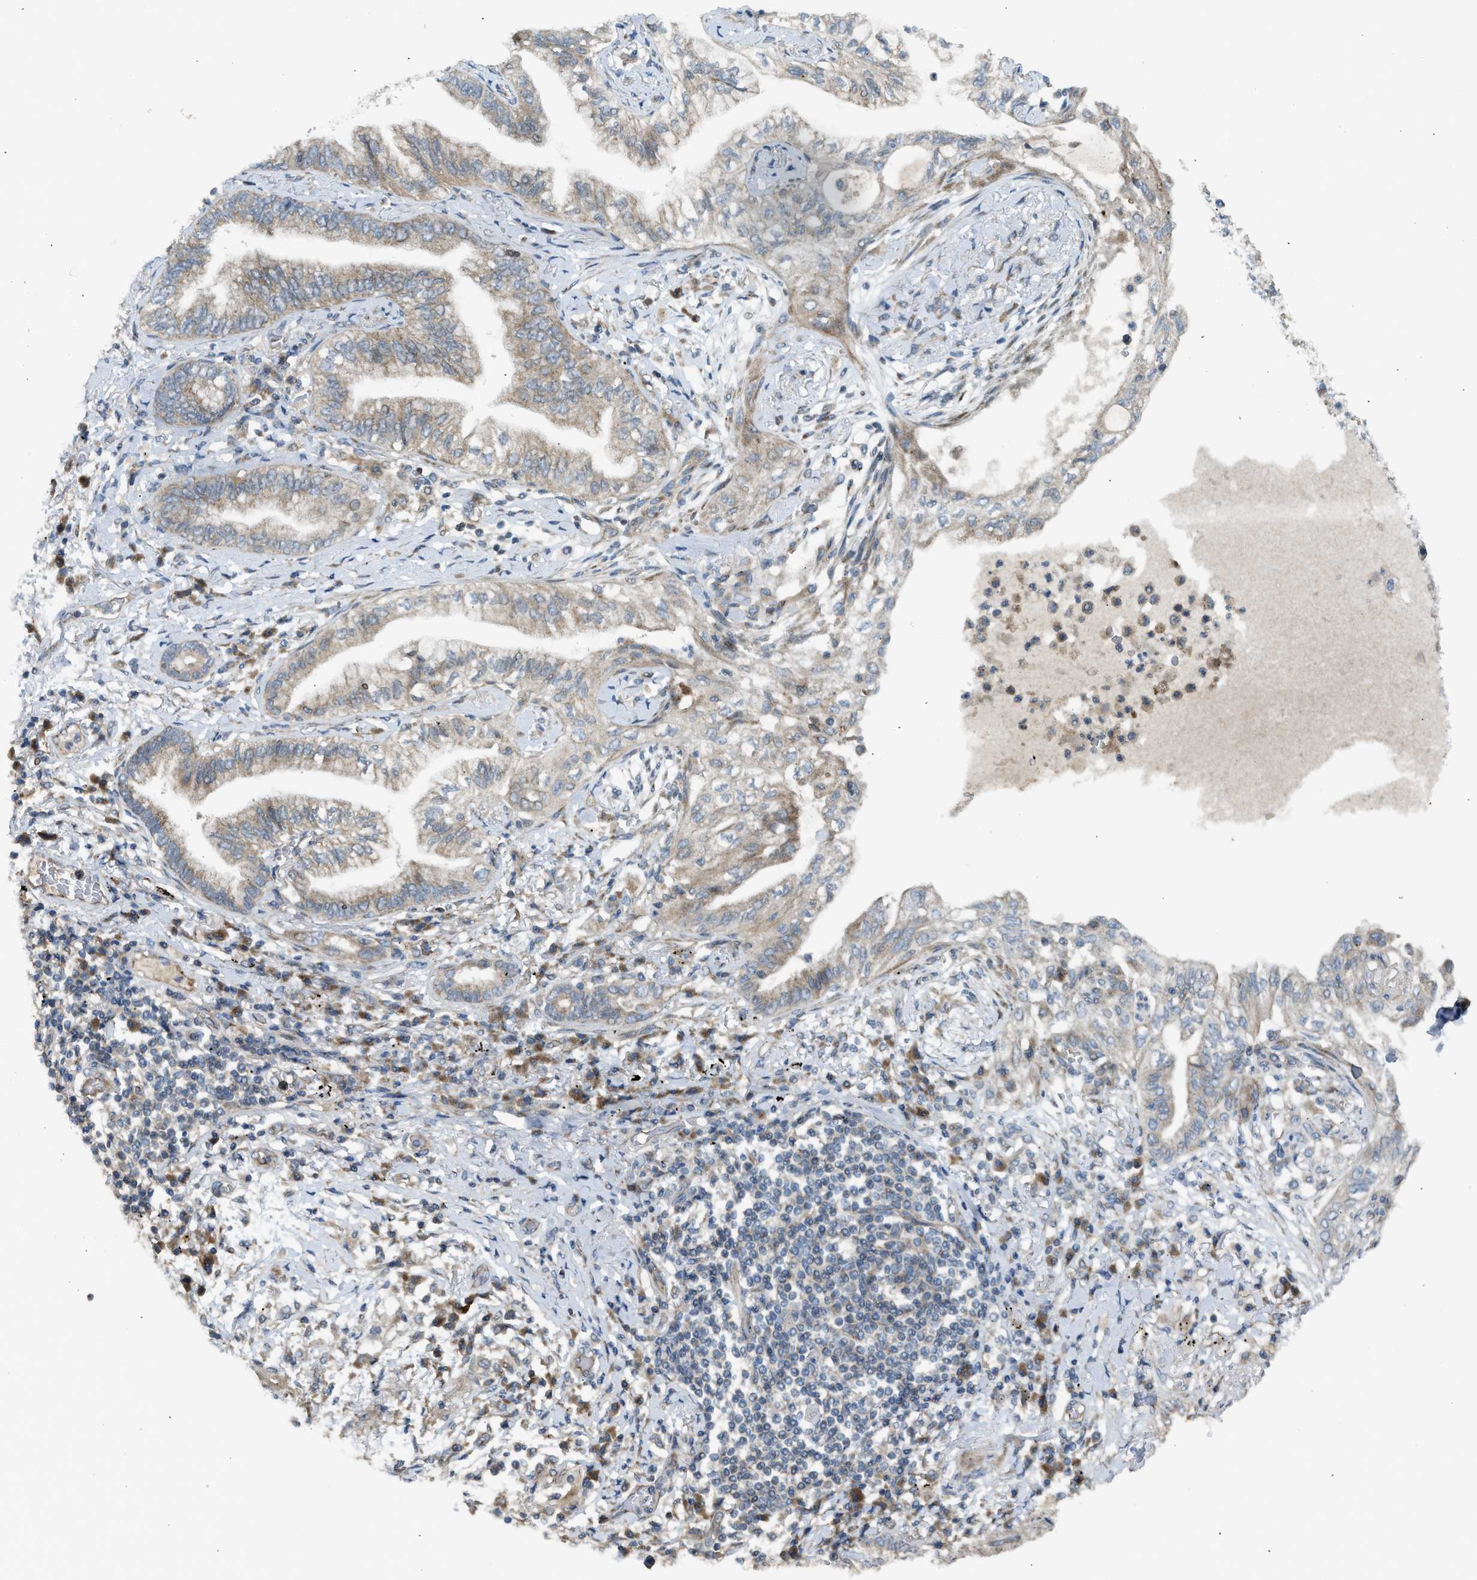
{"staining": {"intensity": "weak", "quantity": "<25%", "location": "cytoplasmic/membranous"}, "tissue": "lung cancer", "cell_type": "Tumor cells", "image_type": "cancer", "snomed": [{"axis": "morphology", "description": "Normal tissue, NOS"}, {"axis": "morphology", "description": "Adenocarcinoma, NOS"}, {"axis": "topography", "description": "Bronchus"}, {"axis": "topography", "description": "Lung"}], "caption": "The photomicrograph displays no staining of tumor cells in lung cancer.", "gene": "STARD3", "patient": {"sex": "female", "age": 70}}